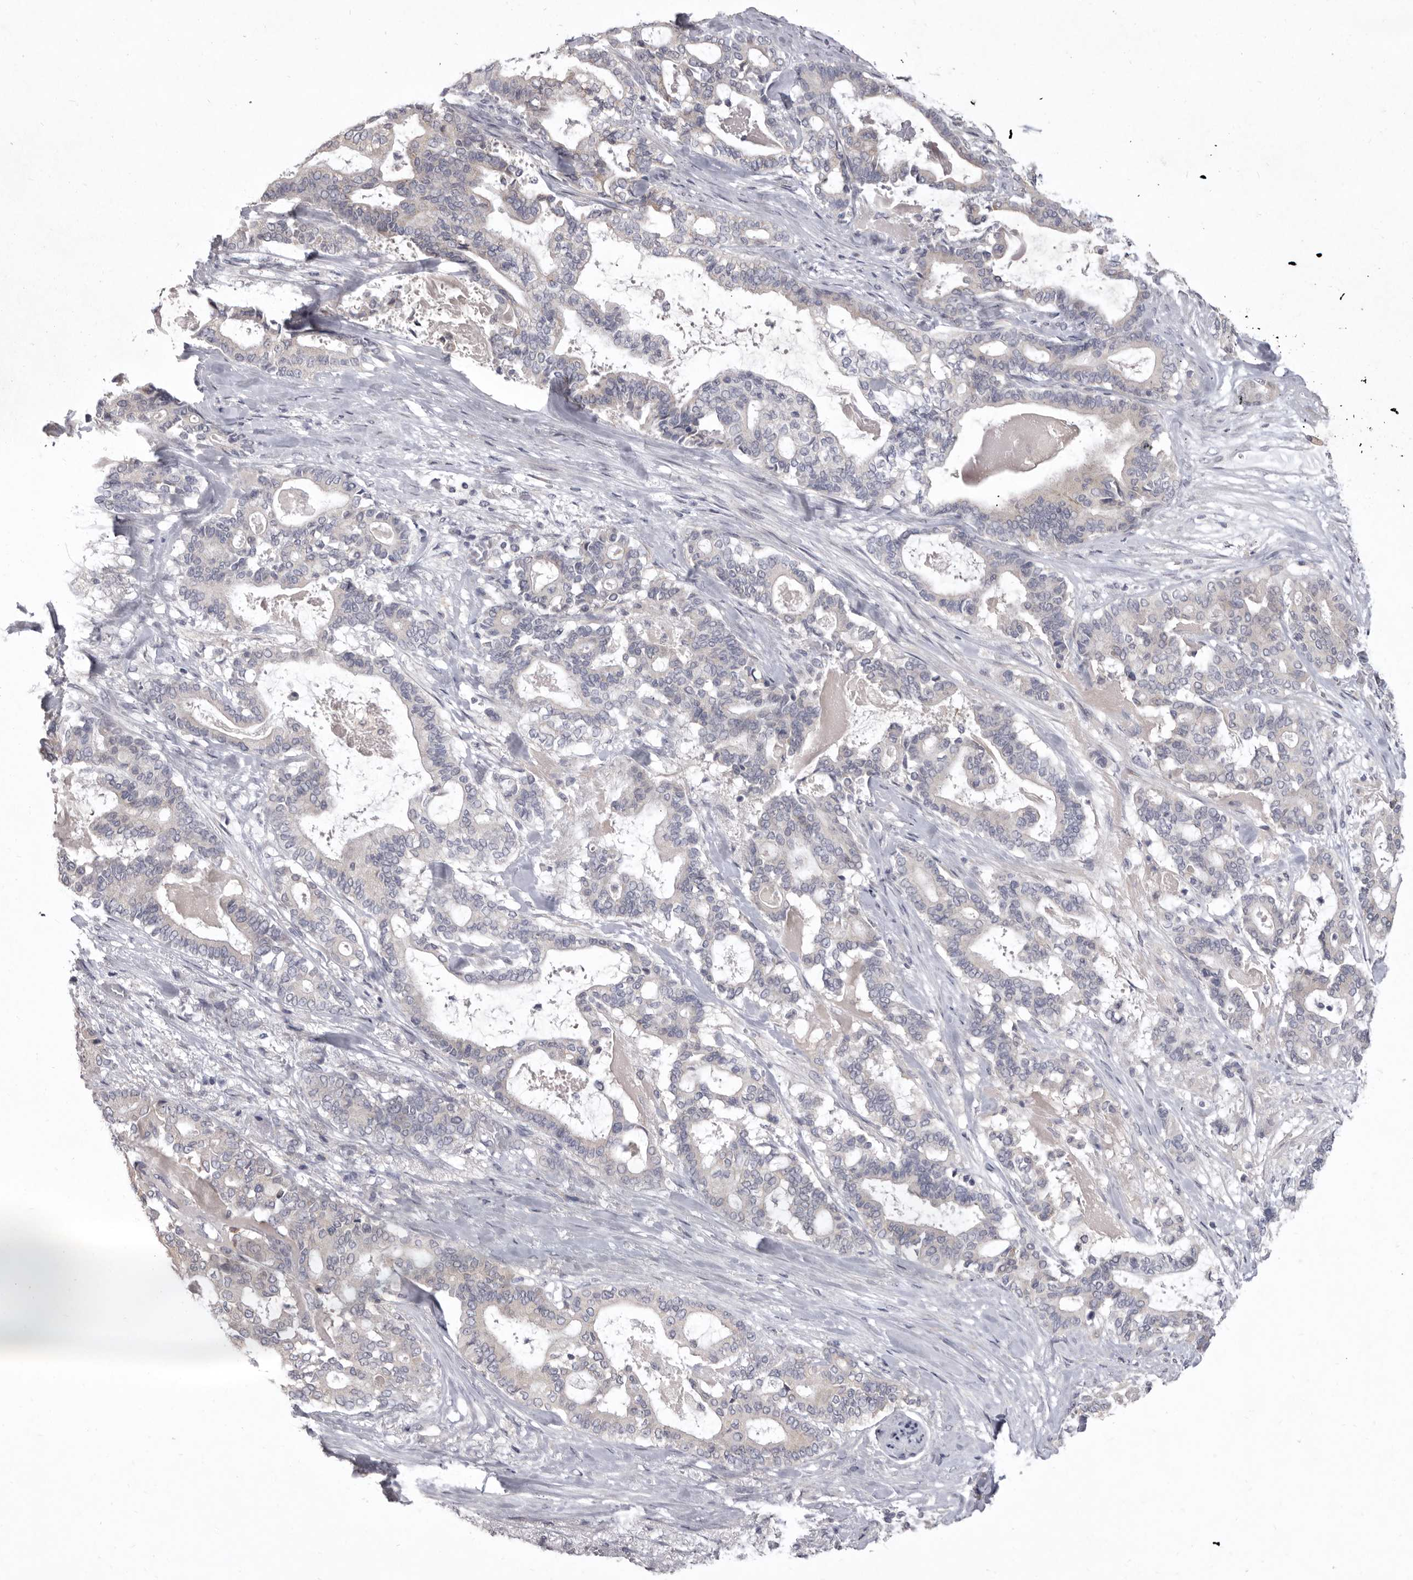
{"staining": {"intensity": "negative", "quantity": "none", "location": "none"}, "tissue": "pancreatic cancer", "cell_type": "Tumor cells", "image_type": "cancer", "snomed": [{"axis": "morphology", "description": "Adenocarcinoma, NOS"}, {"axis": "topography", "description": "Pancreas"}], "caption": "DAB (3,3'-diaminobenzidine) immunohistochemical staining of pancreatic adenocarcinoma displays no significant positivity in tumor cells. (Immunohistochemistry, brightfield microscopy, high magnification).", "gene": "P2RX6", "patient": {"sex": "male", "age": 63}}